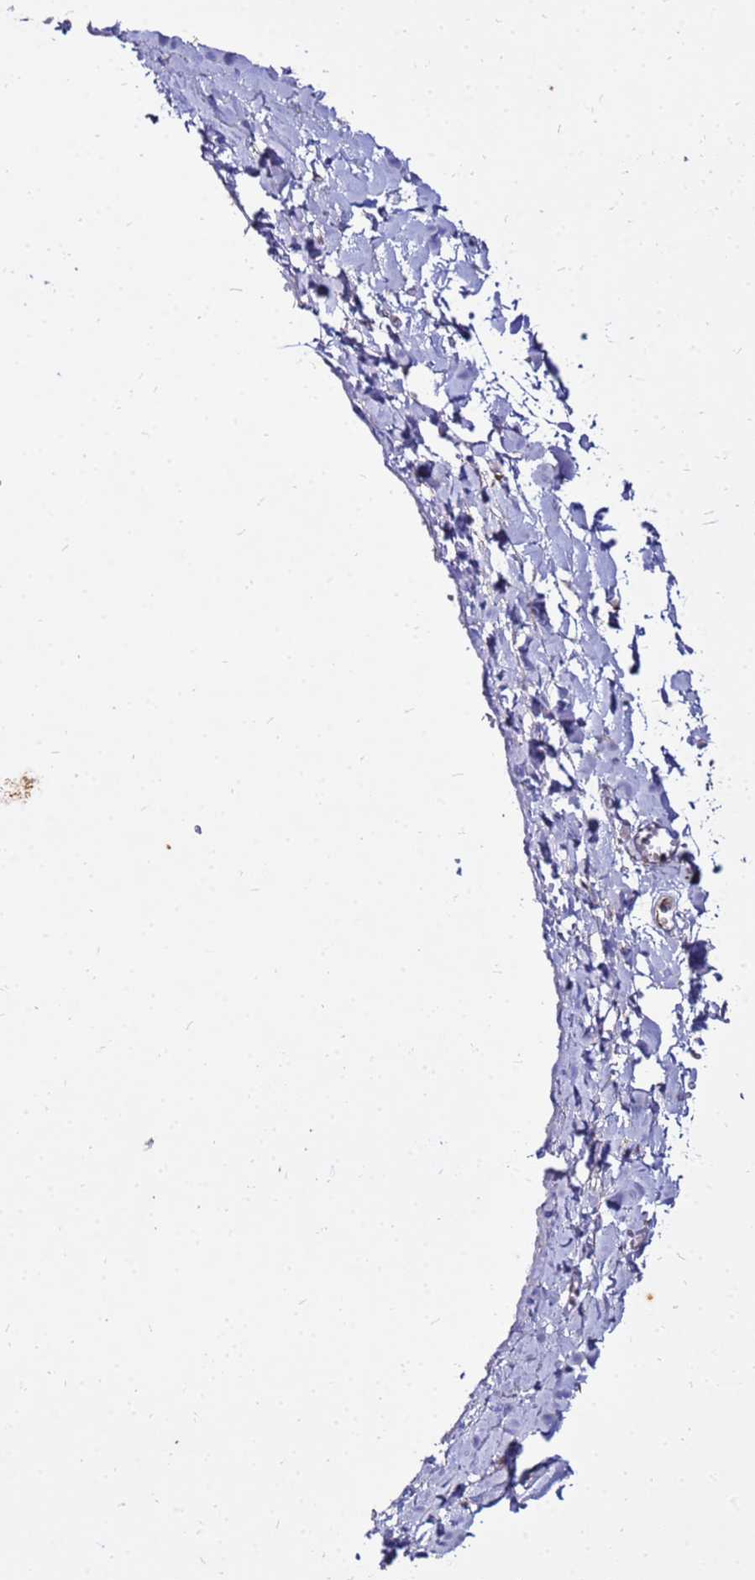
{"staining": {"intensity": "negative", "quantity": "none", "location": "none"}, "tissue": "adipose tissue", "cell_type": "Adipocytes", "image_type": "normal", "snomed": [{"axis": "morphology", "description": "Normal tissue, NOS"}, {"axis": "topography", "description": "Gallbladder"}, {"axis": "topography", "description": "Peripheral nerve tissue"}], "caption": "Histopathology image shows no significant protein expression in adipocytes of benign adipose tissue.", "gene": "COX14", "patient": {"sex": "male", "age": 38}}